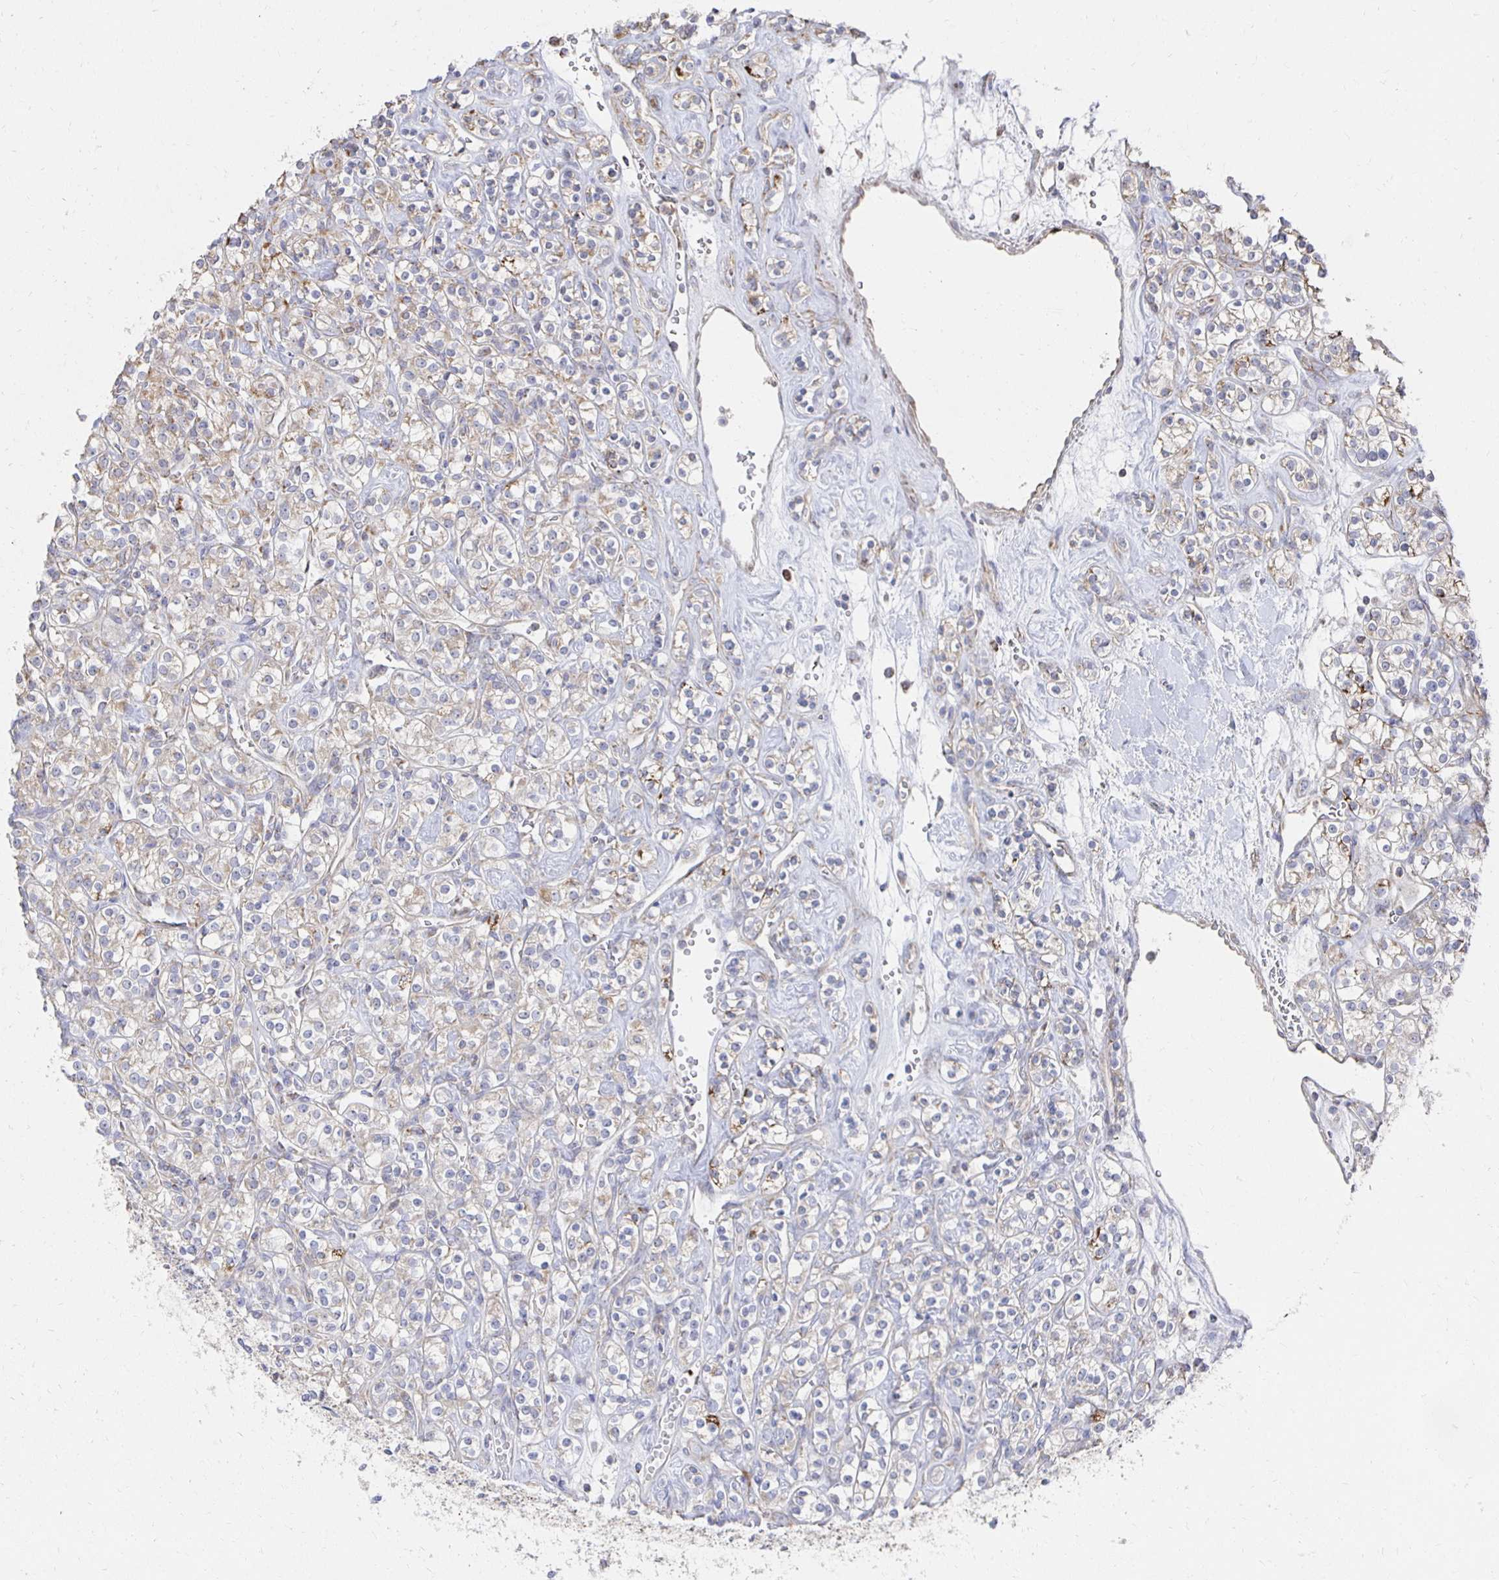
{"staining": {"intensity": "weak", "quantity": "<25%", "location": "cytoplasmic/membranous"}, "tissue": "renal cancer", "cell_type": "Tumor cells", "image_type": "cancer", "snomed": [{"axis": "morphology", "description": "Adenocarcinoma, NOS"}, {"axis": "topography", "description": "Kidney"}], "caption": "Tumor cells show no significant protein staining in renal adenocarcinoma.", "gene": "NKX2-8", "patient": {"sex": "male", "age": 77}}